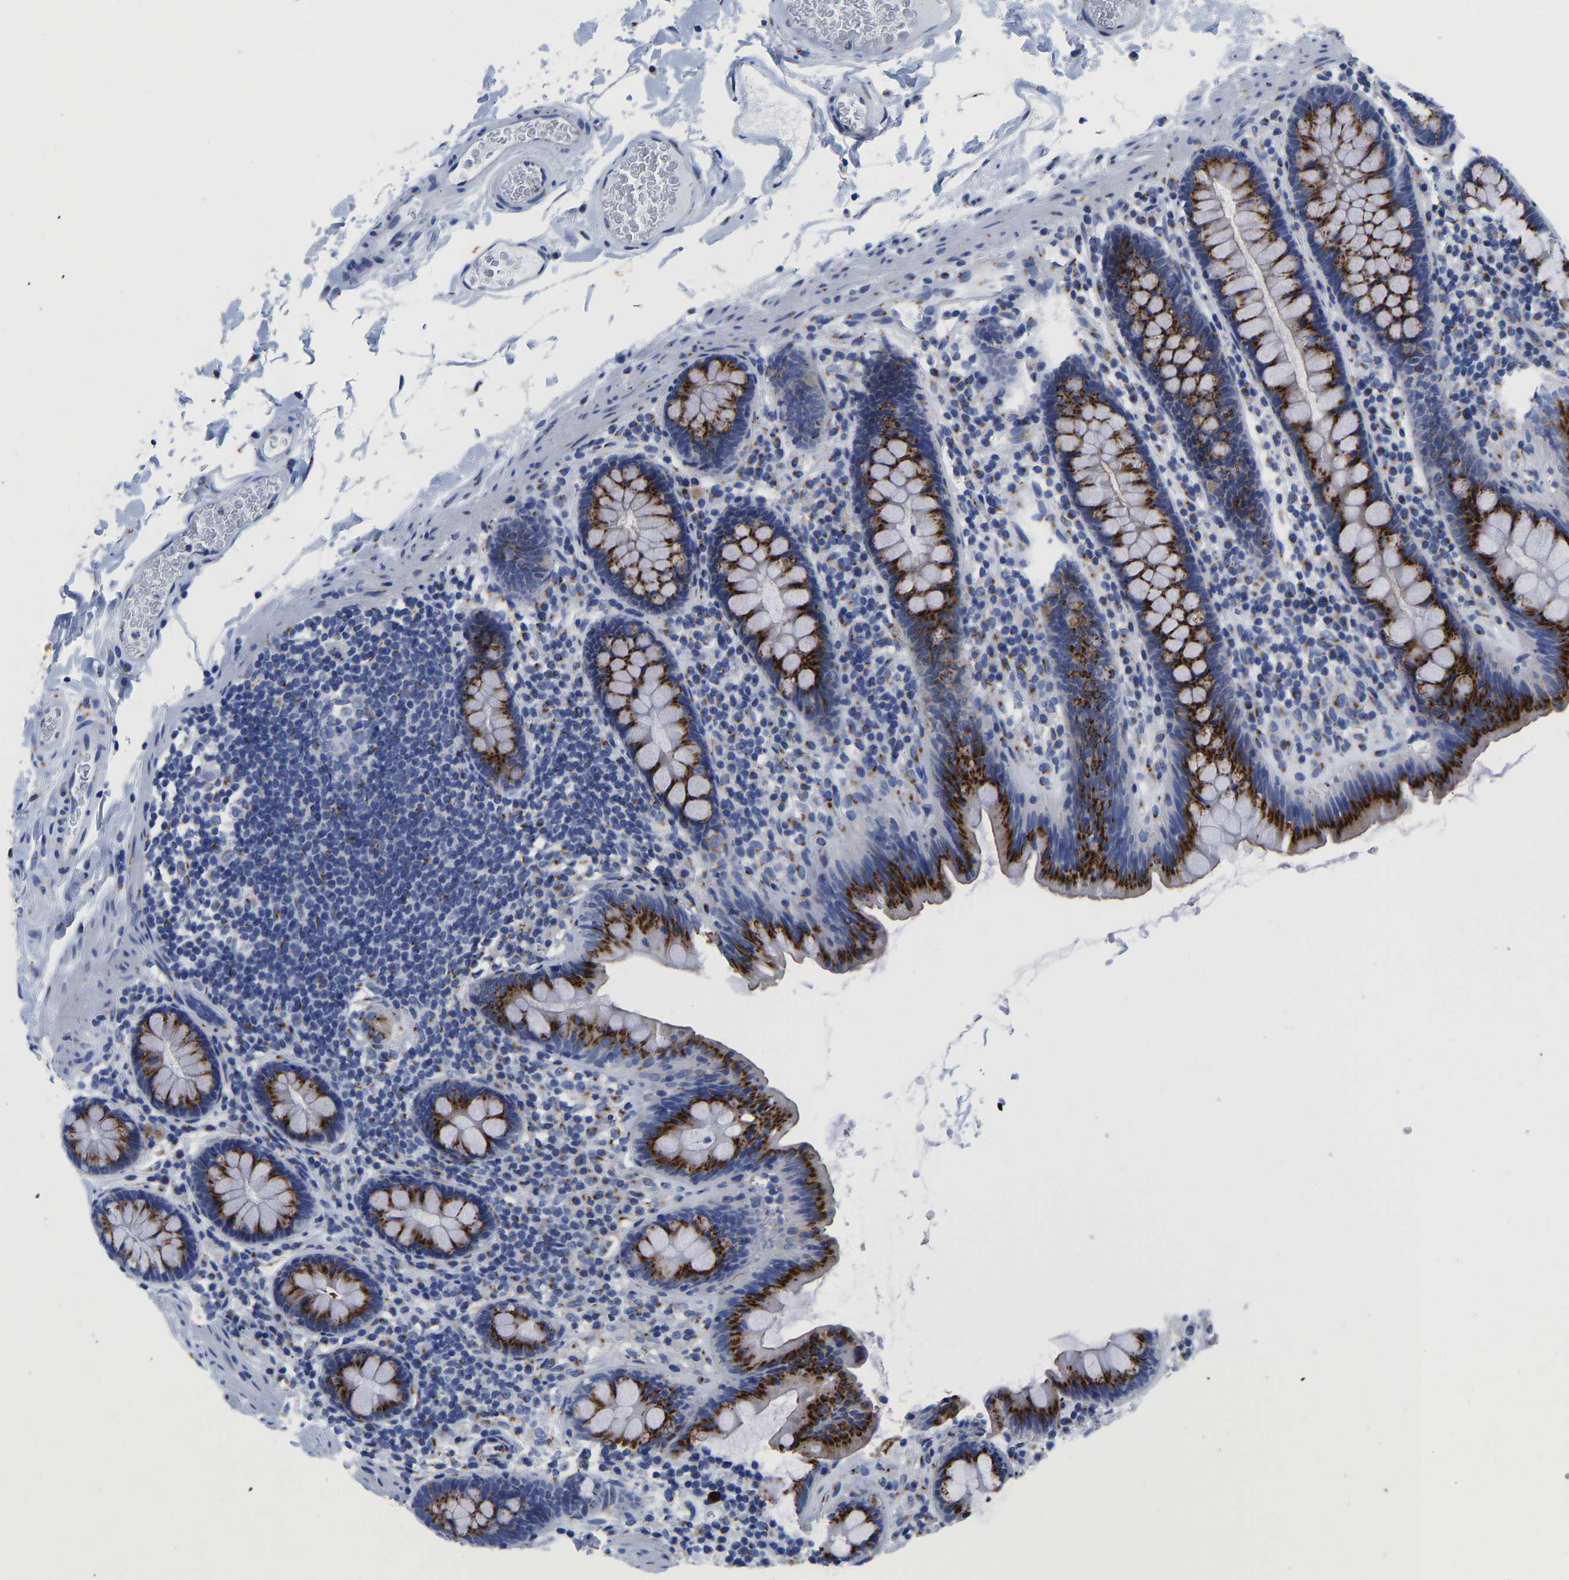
{"staining": {"intensity": "weak", "quantity": "25%-75%", "location": "cytoplasmic/membranous"}, "tissue": "colon", "cell_type": "Endothelial cells", "image_type": "normal", "snomed": [{"axis": "morphology", "description": "Normal tissue, NOS"}, {"axis": "topography", "description": "Colon"}], "caption": "Immunohistochemical staining of unremarkable human colon demonstrates low levels of weak cytoplasmic/membranous positivity in about 25%-75% of endothelial cells.", "gene": "TMEM87A", "patient": {"sex": "female", "age": 80}}